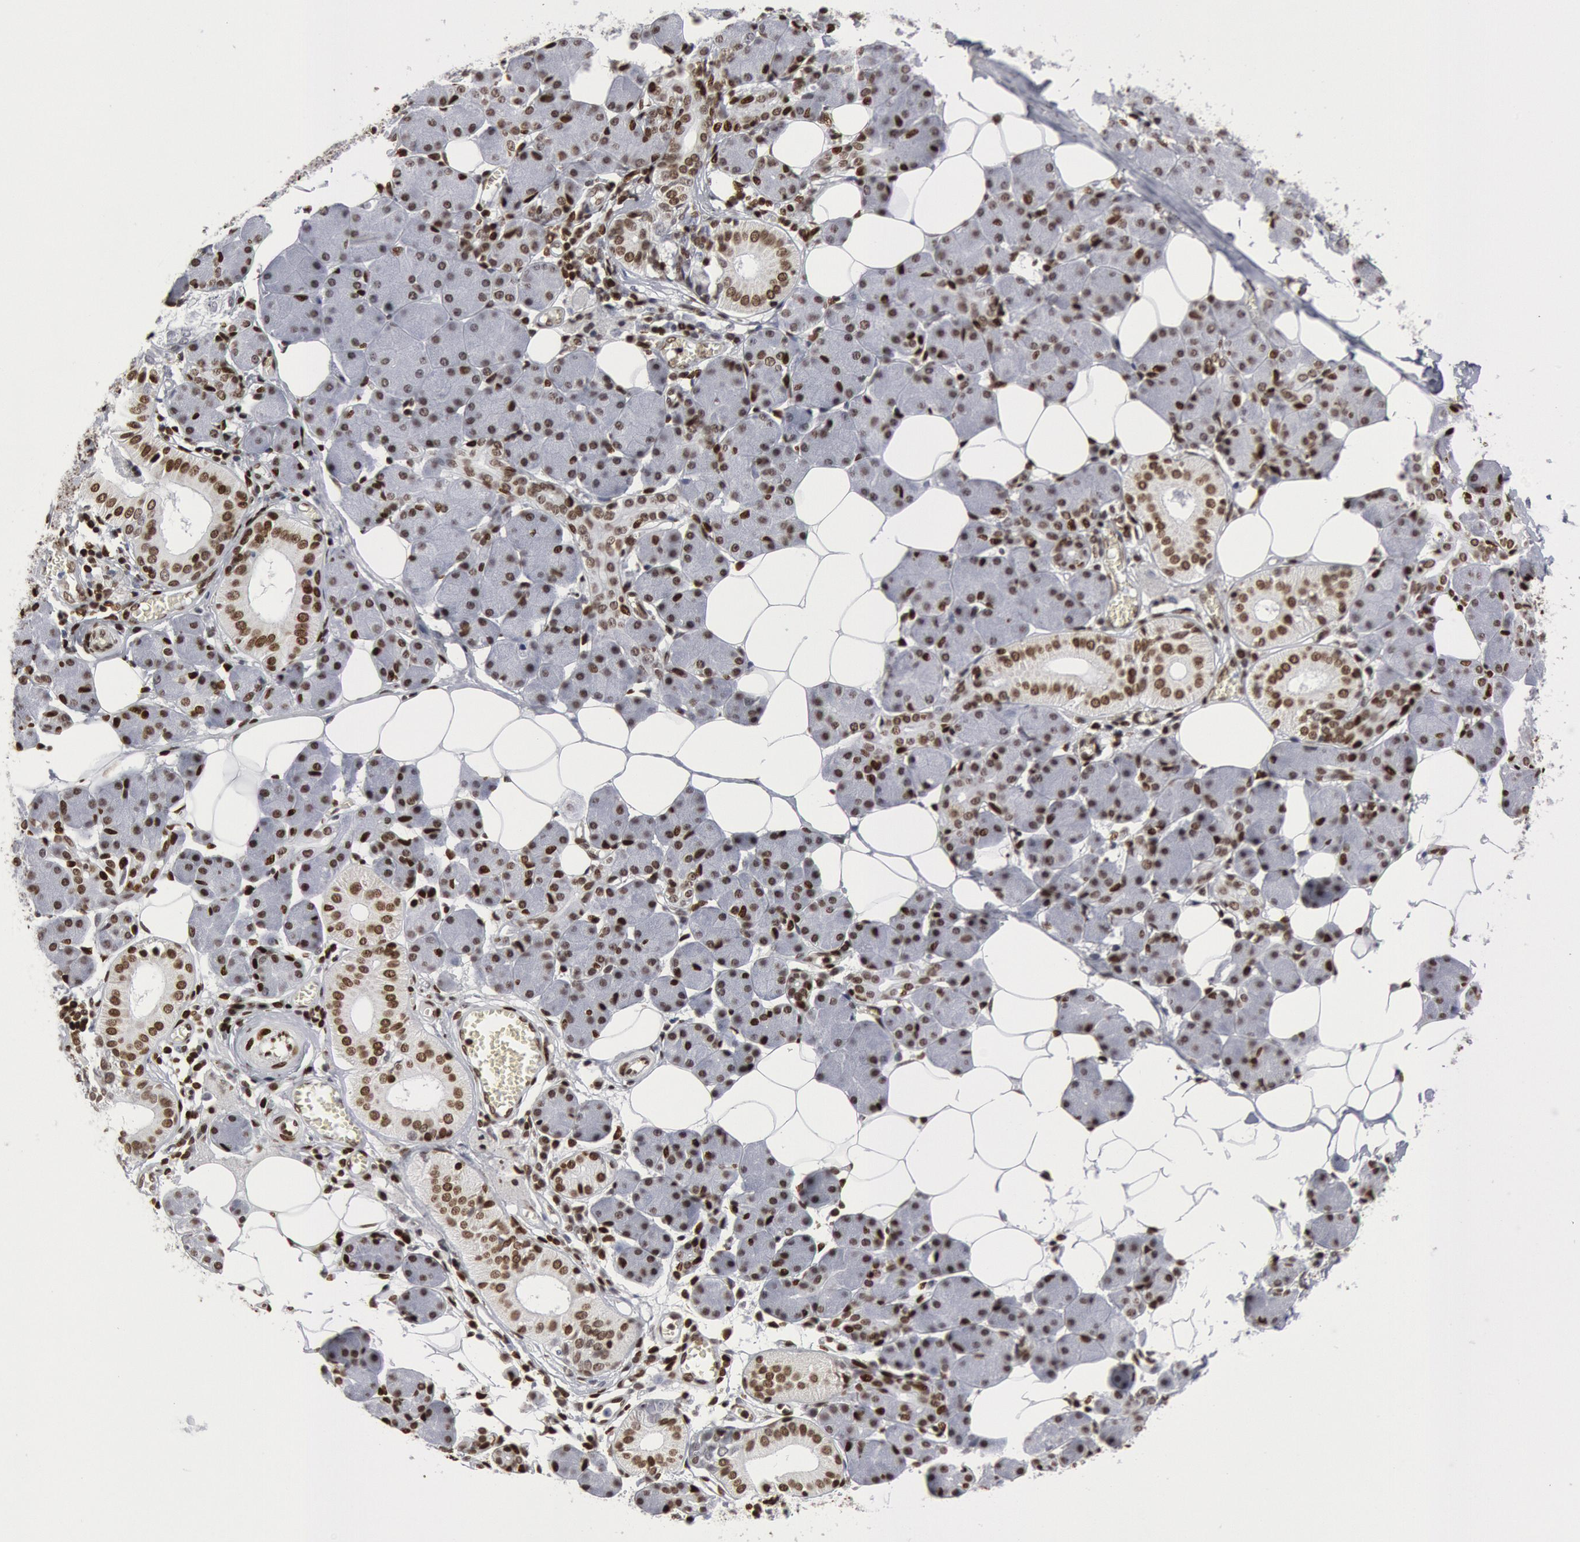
{"staining": {"intensity": "weak", "quantity": ">75%", "location": "nuclear"}, "tissue": "salivary gland", "cell_type": "Glandular cells", "image_type": "normal", "snomed": [{"axis": "morphology", "description": "Normal tissue, NOS"}, {"axis": "morphology", "description": "Adenoma, NOS"}, {"axis": "topography", "description": "Salivary gland"}], "caption": "A high-resolution photomicrograph shows IHC staining of normal salivary gland, which reveals weak nuclear expression in approximately >75% of glandular cells. (DAB (3,3'-diaminobenzidine) IHC with brightfield microscopy, high magnification).", "gene": "MECP2", "patient": {"sex": "female", "age": 32}}